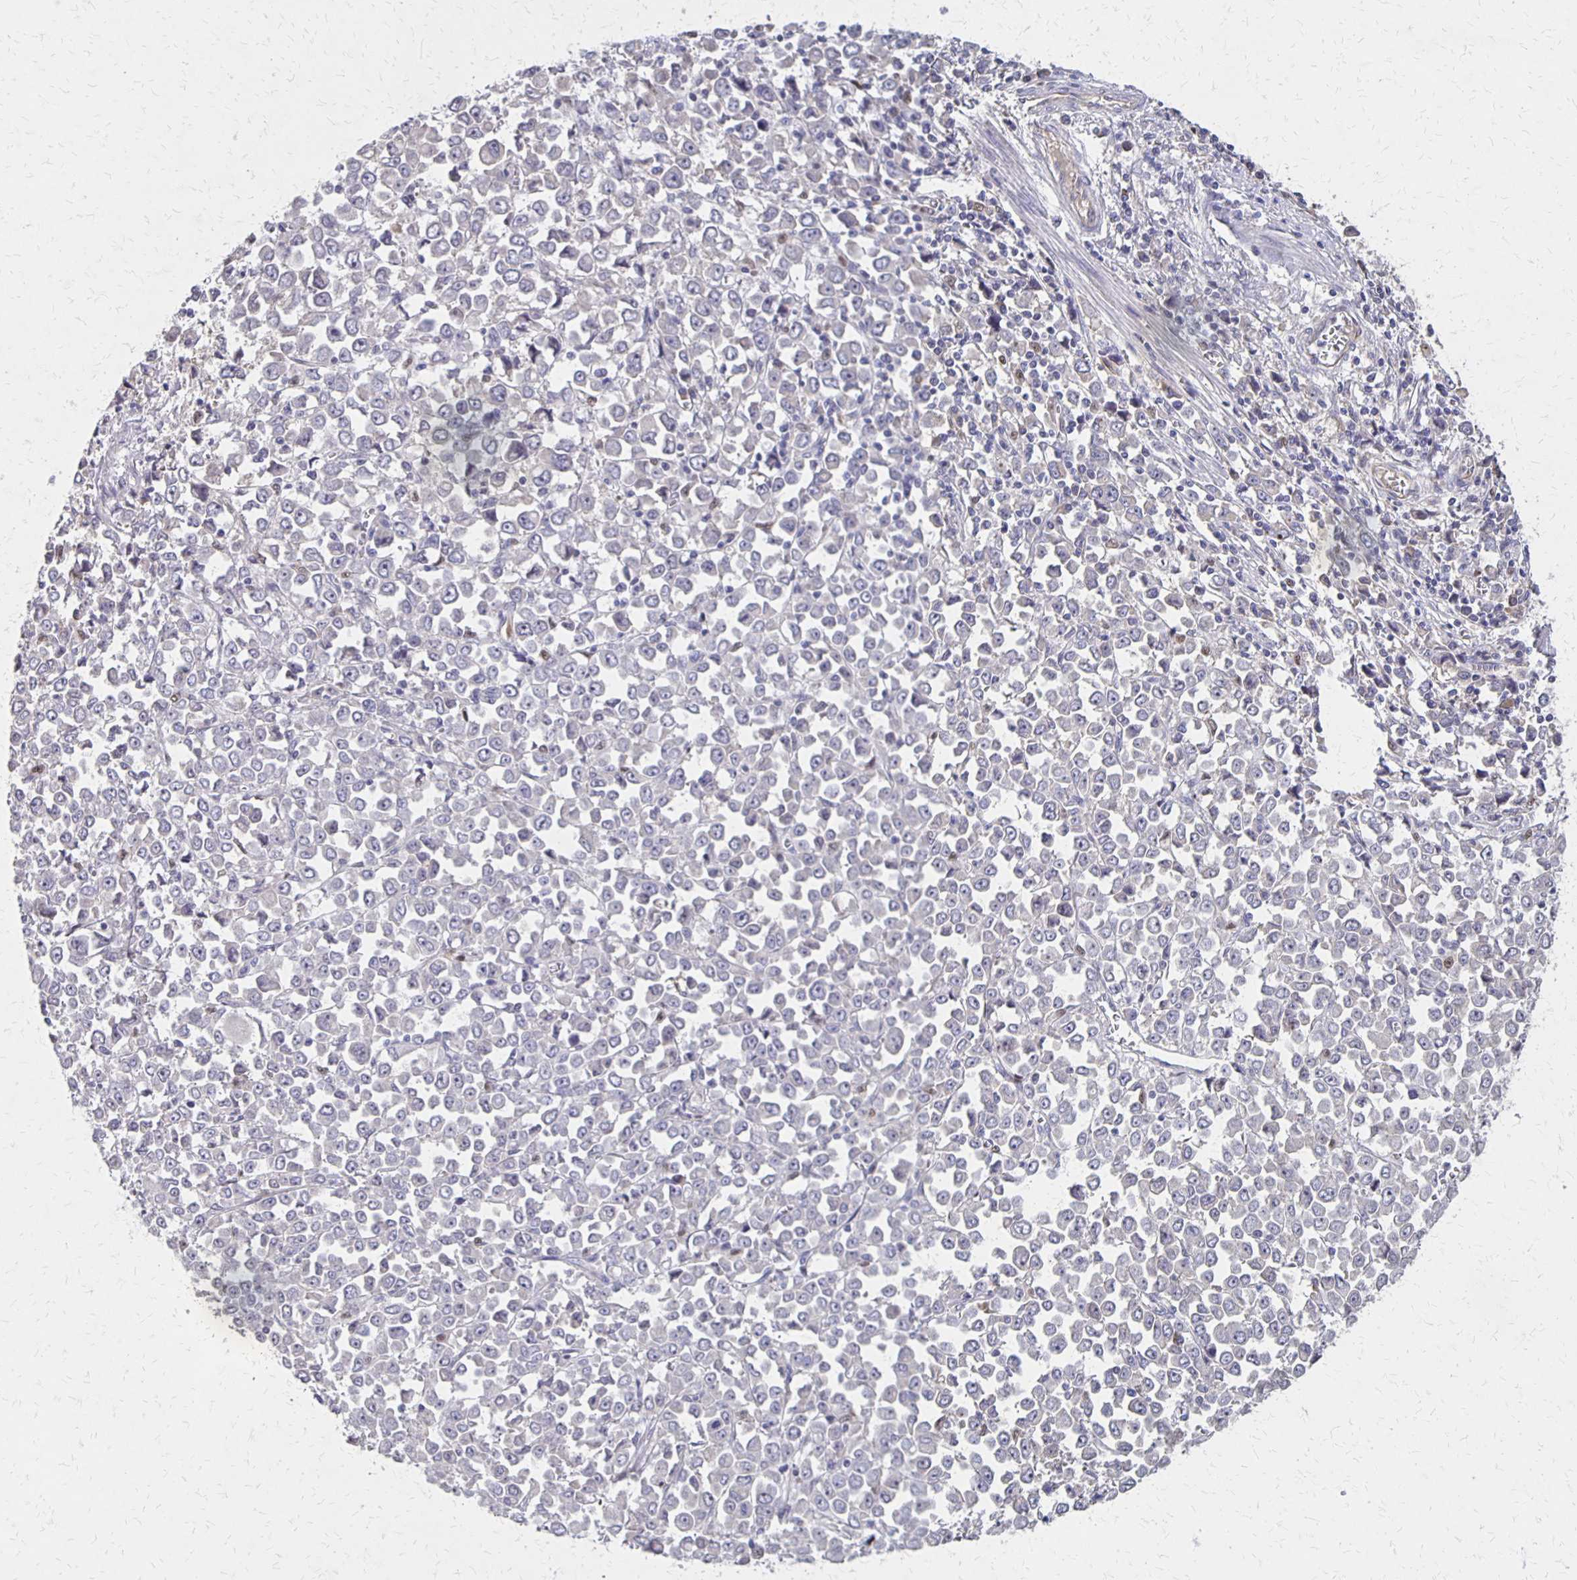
{"staining": {"intensity": "negative", "quantity": "none", "location": "none"}, "tissue": "stomach cancer", "cell_type": "Tumor cells", "image_type": "cancer", "snomed": [{"axis": "morphology", "description": "Adenocarcinoma, NOS"}, {"axis": "topography", "description": "Stomach, upper"}], "caption": "Tumor cells are negative for brown protein staining in stomach cancer.", "gene": "NOG", "patient": {"sex": "male", "age": 70}}